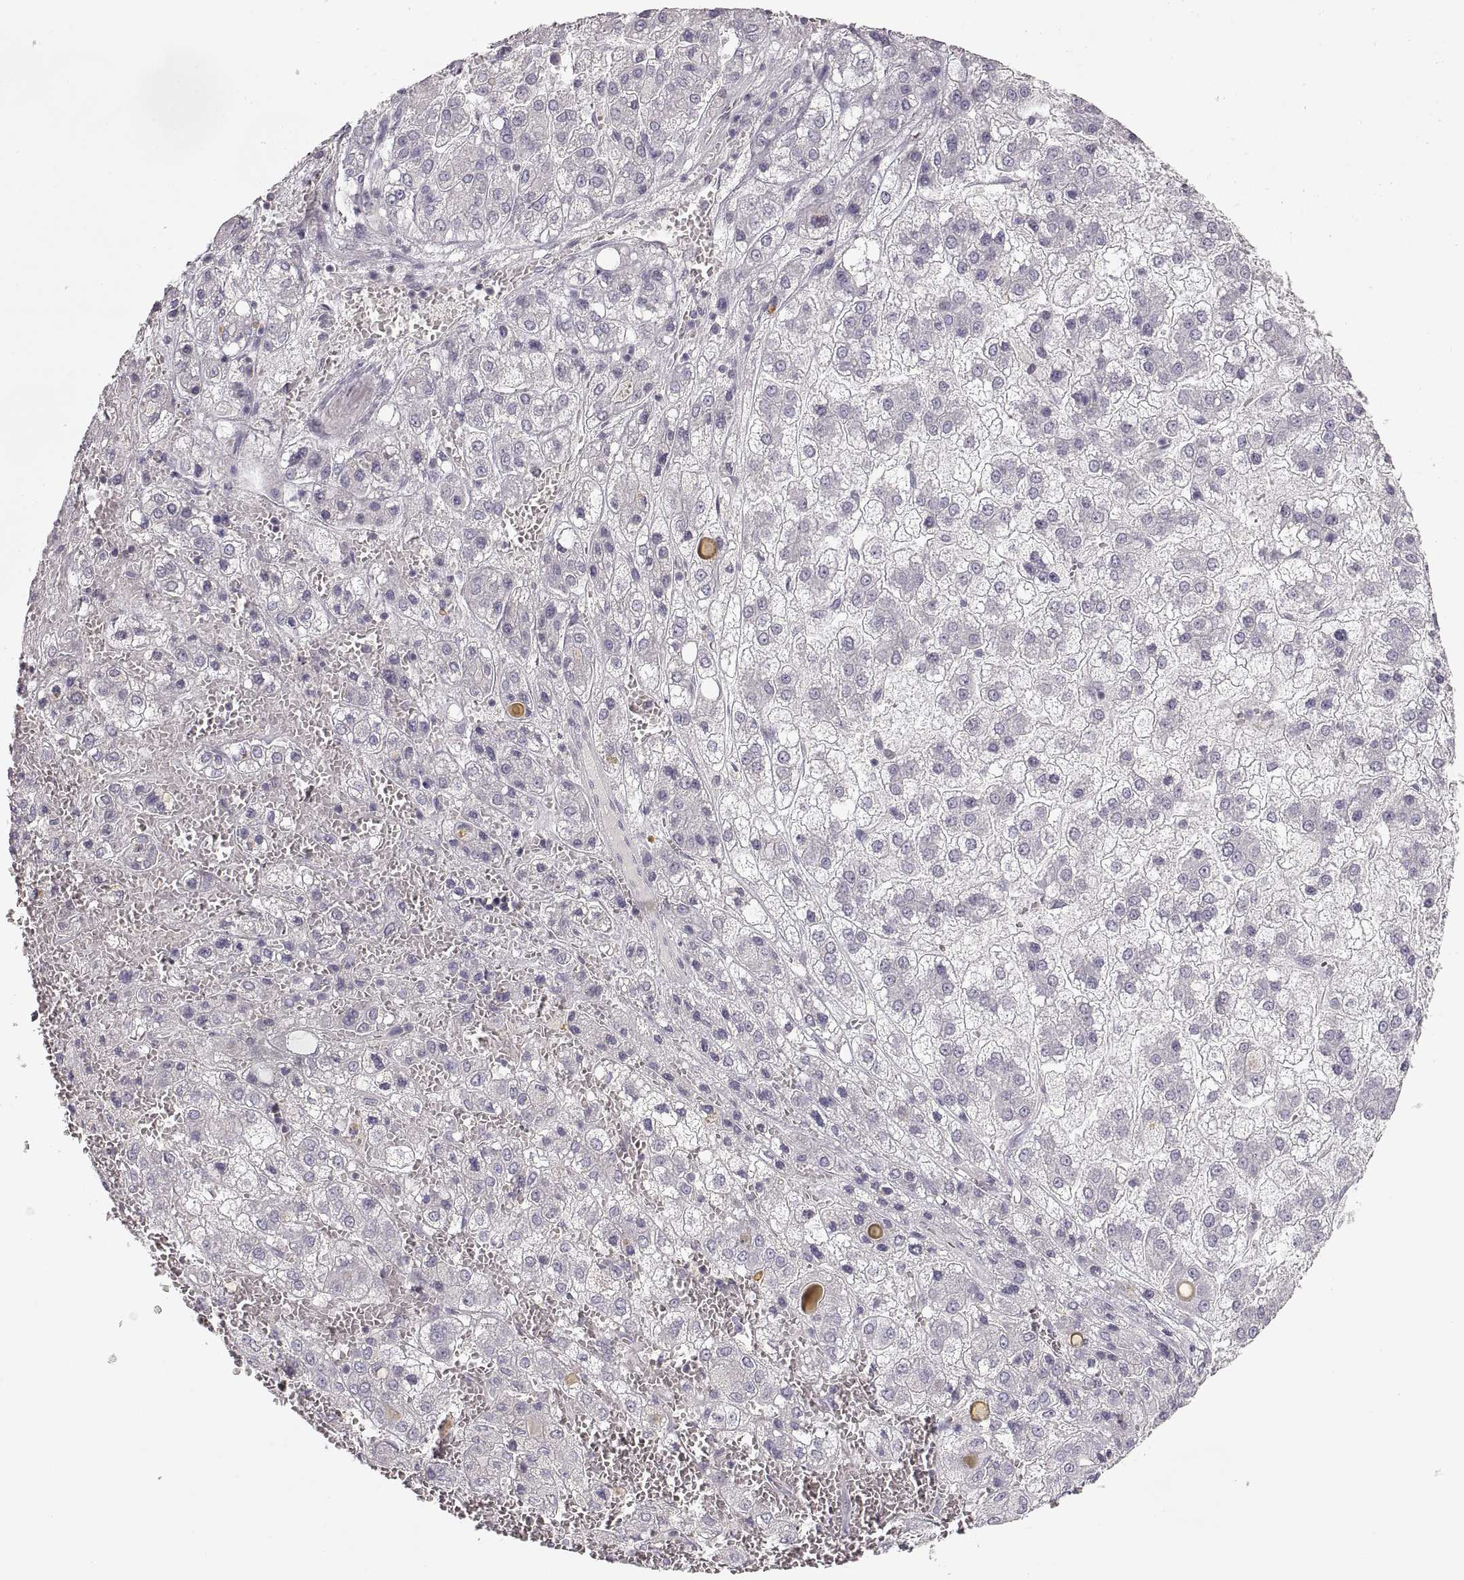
{"staining": {"intensity": "negative", "quantity": "none", "location": "none"}, "tissue": "liver cancer", "cell_type": "Tumor cells", "image_type": "cancer", "snomed": [{"axis": "morphology", "description": "Carcinoma, Hepatocellular, NOS"}, {"axis": "topography", "description": "Liver"}], "caption": "Liver hepatocellular carcinoma was stained to show a protein in brown. There is no significant positivity in tumor cells. Brightfield microscopy of immunohistochemistry (IHC) stained with DAB (brown) and hematoxylin (blue), captured at high magnification.", "gene": "PCSK2", "patient": {"sex": "male", "age": 73}}